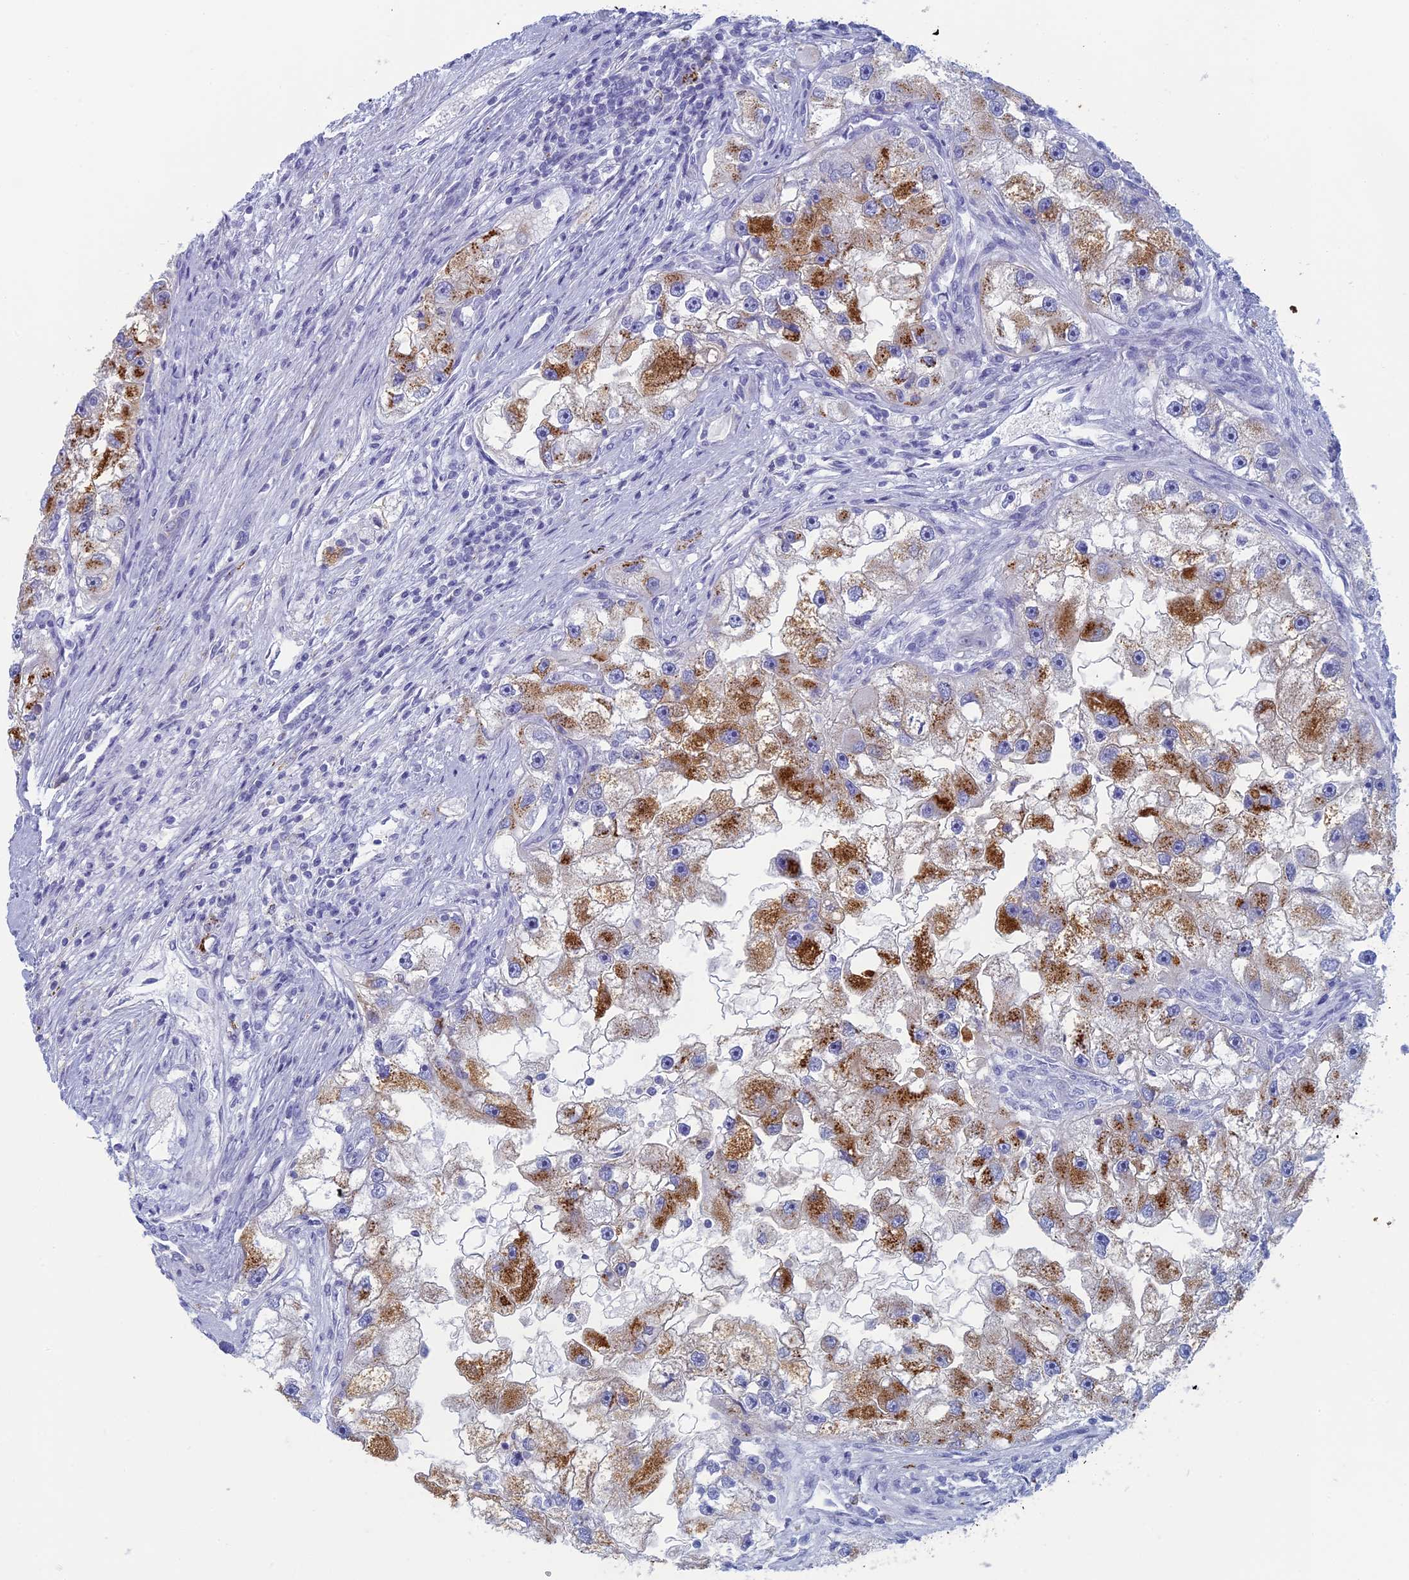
{"staining": {"intensity": "strong", "quantity": "25%-75%", "location": "cytoplasmic/membranous"}, "tissue": "renal cancer", "cell_type": "Tumor cells", "image_type": "cancer", "snomed": [{"axis": "morphology", "description": "Adenocarcinoma, NOS"}, {"axis": "topography", "description": "Kidney"}], "caption": "Immunohistochemistry (IHC) (DAB (3,3'-diaminobenzidine)) staining of renal adenocarcinoma reveals strong cytoplasmic/membranous protein positivity in approximately 25%-75% of tumor cells. Using DAB (3,3'-diaminobenzidine) (brown) and hematoxylin (blue) stains, captured at high magnification using brightfield microscopy.", "gene": "ALMS1", "patient": {"sex": "male", "age": 63}}